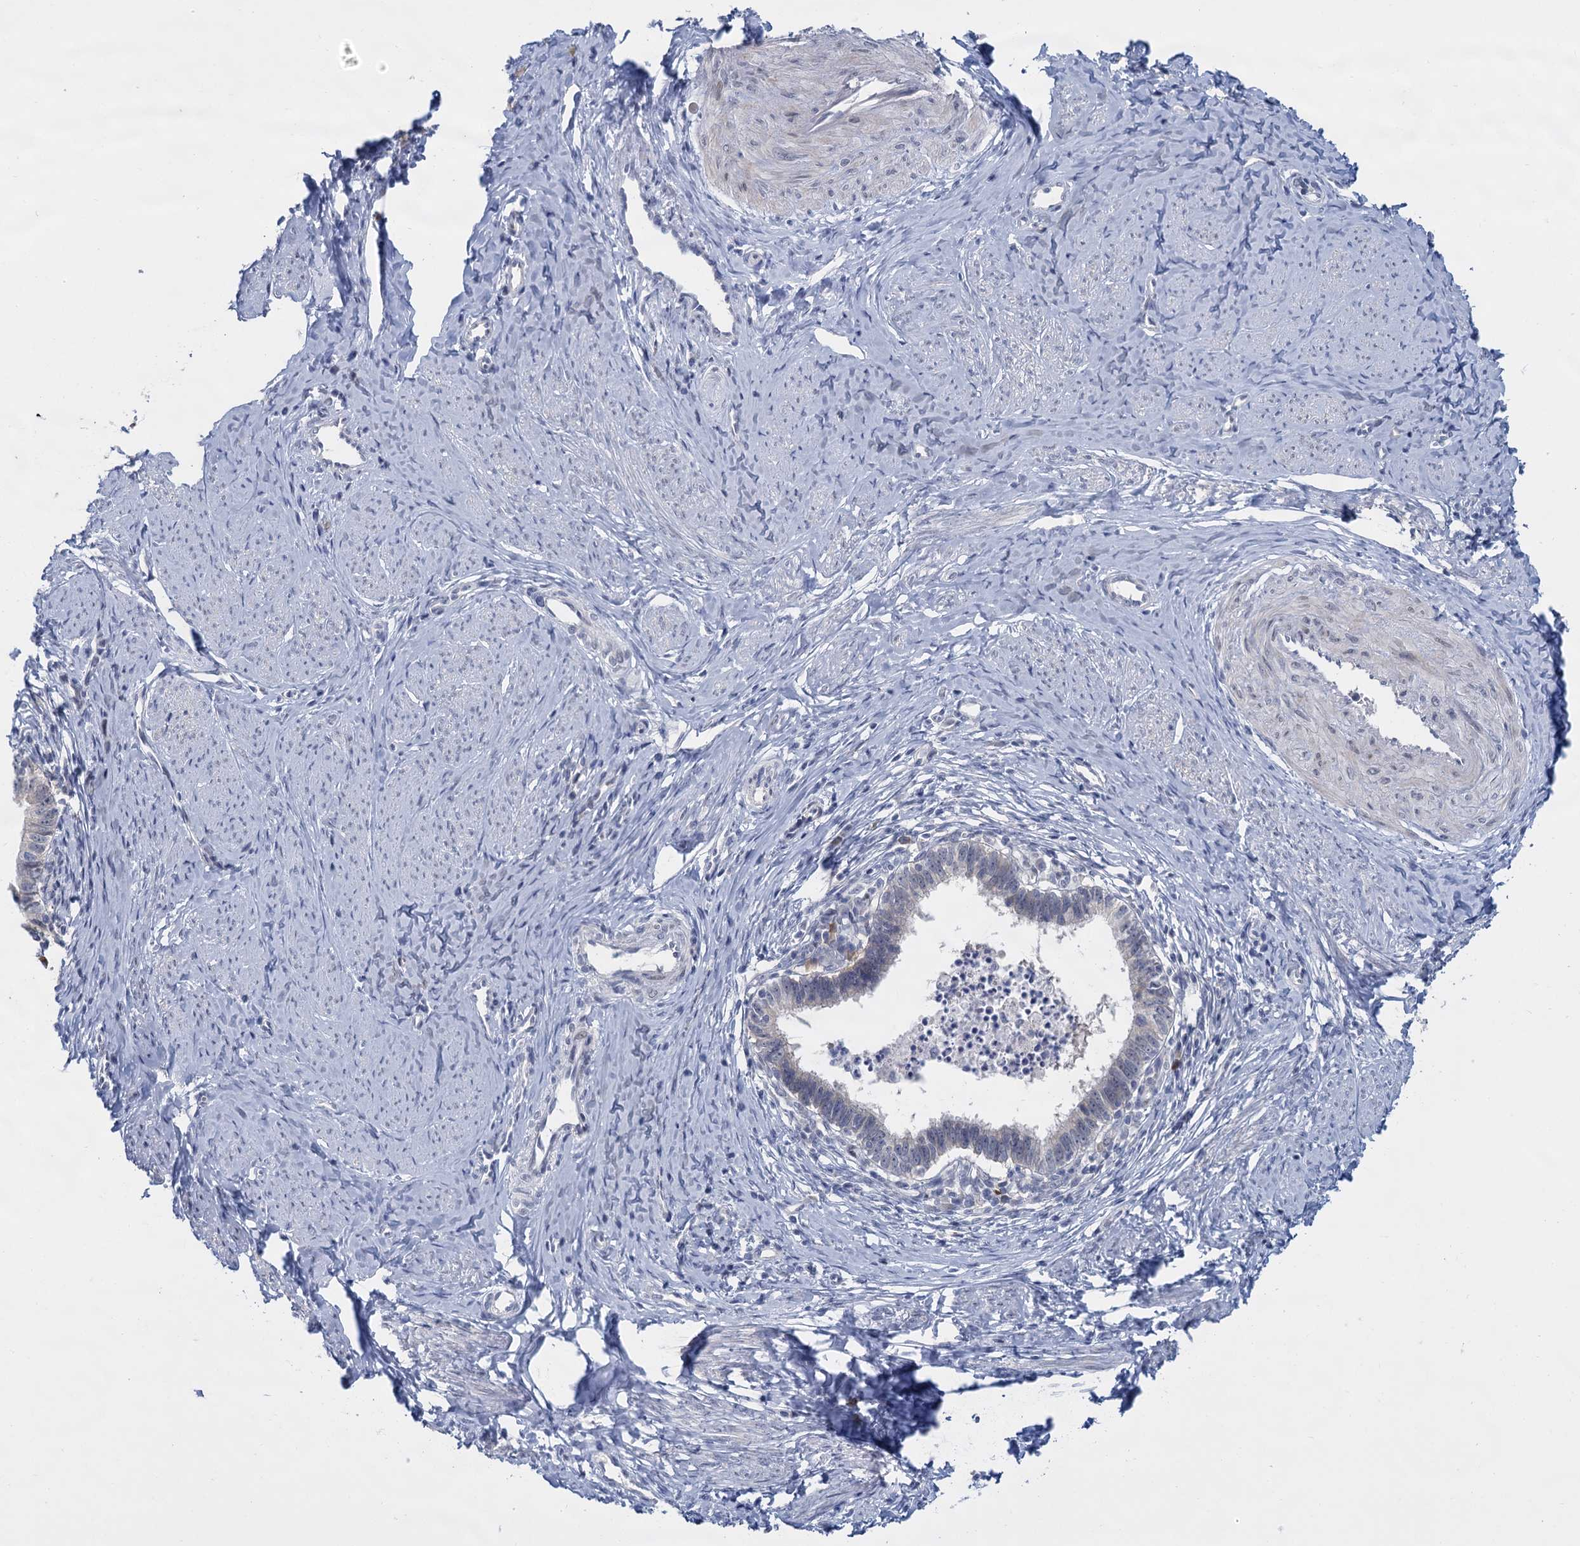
{"staining": {"intensity": "negative", "quantity": "none", "location": "none"}, "tissue": "cervical cancer", "cell_type": "Tumor cells", "image_type": "cancer", "snomed": [{"axis": "morphology", "description": "Adenocarcinoma, NOS"}, {"axis": "topography", "description": "Cervix"}], "caption": "High power microscopy histopathology image of an IHC image of adenocarcinoma (cervical), revealing no significant expression in tumor cells.", "gene": "ACRBP", "patient": {"sex": "female", "age": 36}}